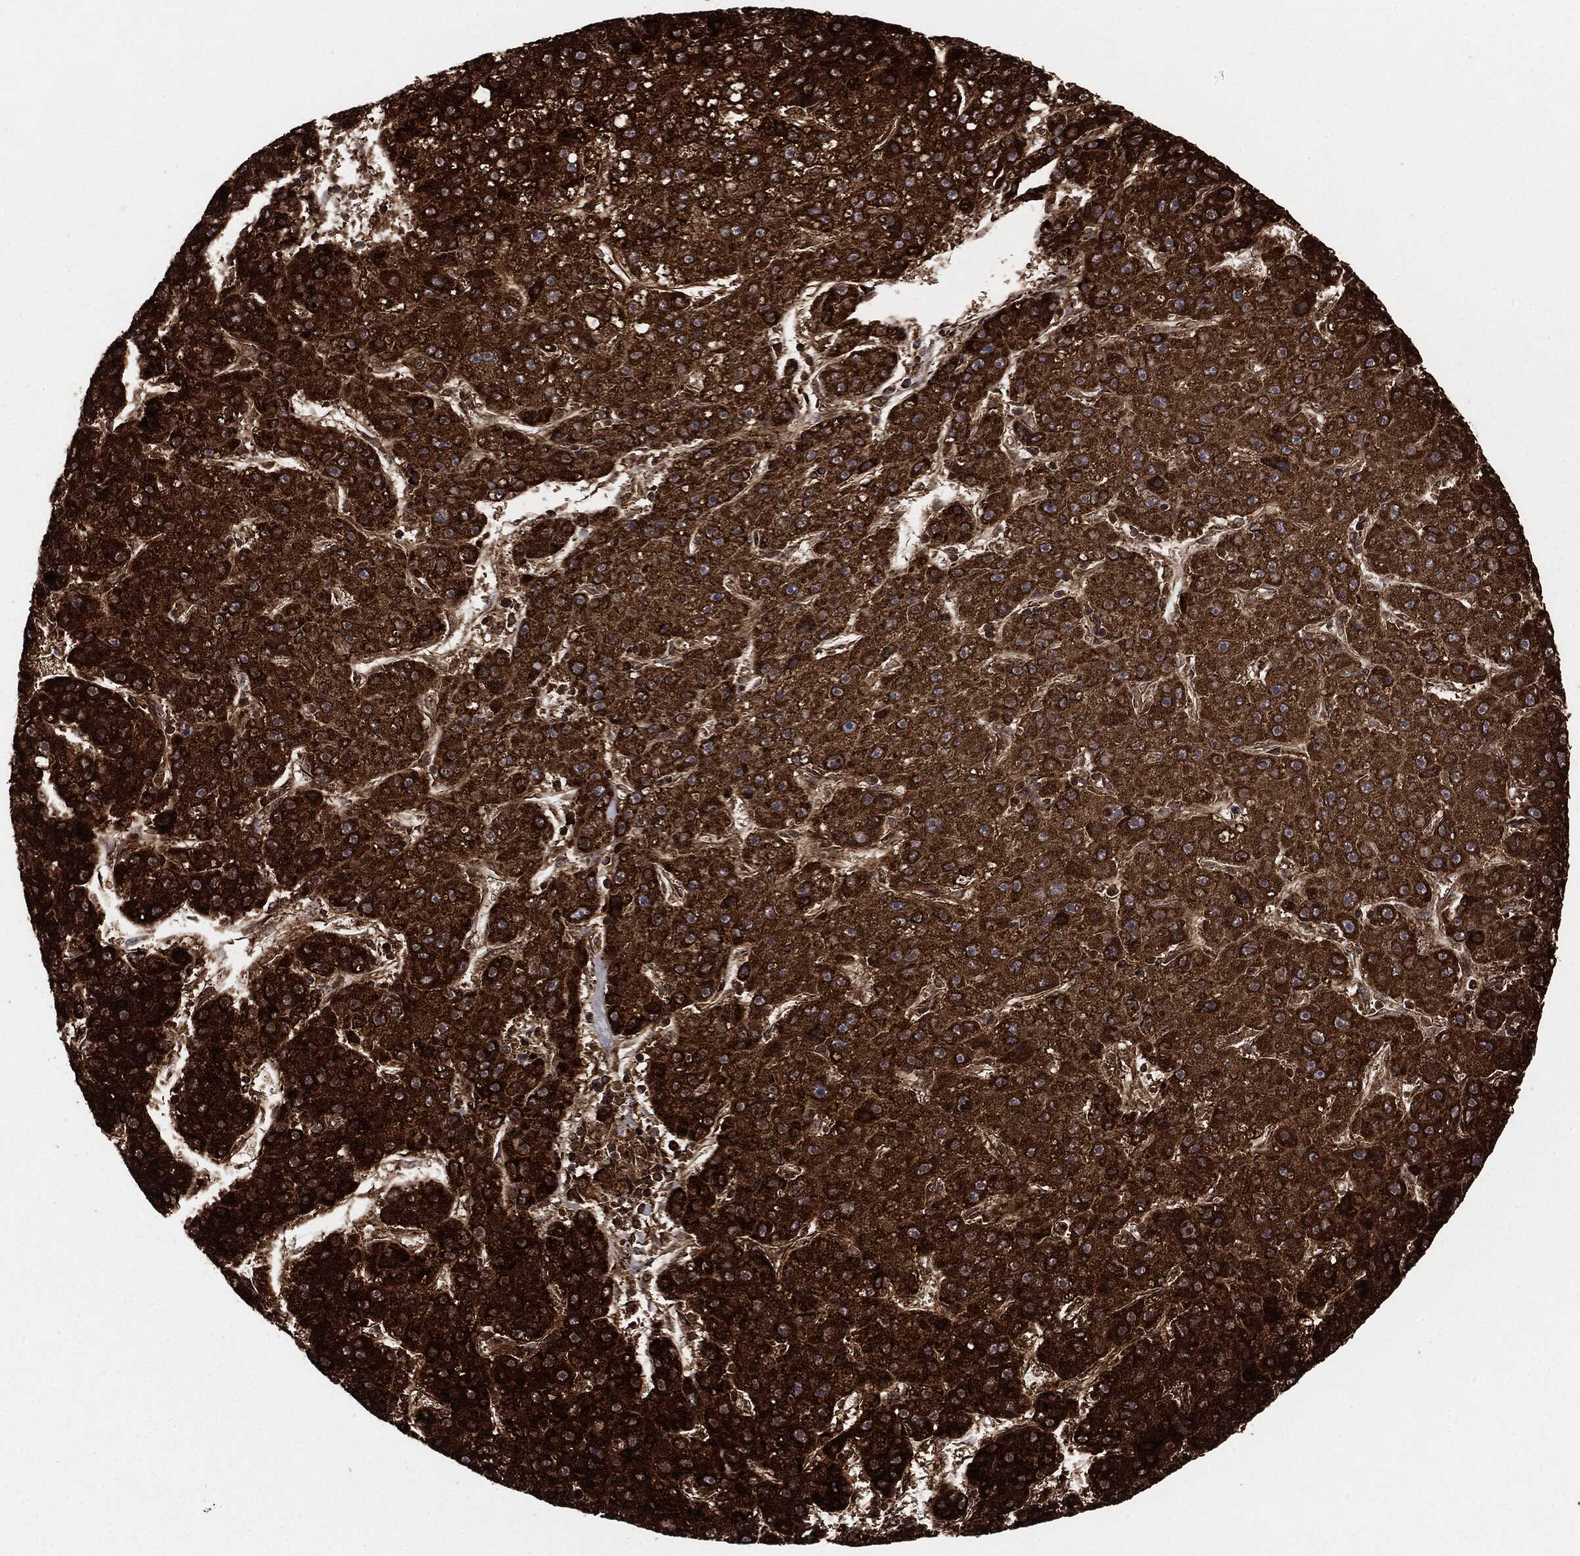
{"staining": {"intensity": "strong", "quantity": ">75%", "location": "cytoplasmic/membranous"}, "tissue": "liver cancer", "cell_type": "Tumor cells", "image_type": "cancer", "snomed": [{"axis": "morphology", "description": "Carcinoma, Hepatocellular, NOS"}, {"axis": "topography", "description": "Liver"}], "caption": "Liver cancer was stained to show a protein in brown. There is high levels of strong cytoplasmic/membranous staining in approximately >75% of tumor cells.", "gene": "MAP2K1", "patient": {"sex": "male", "age": 67}}